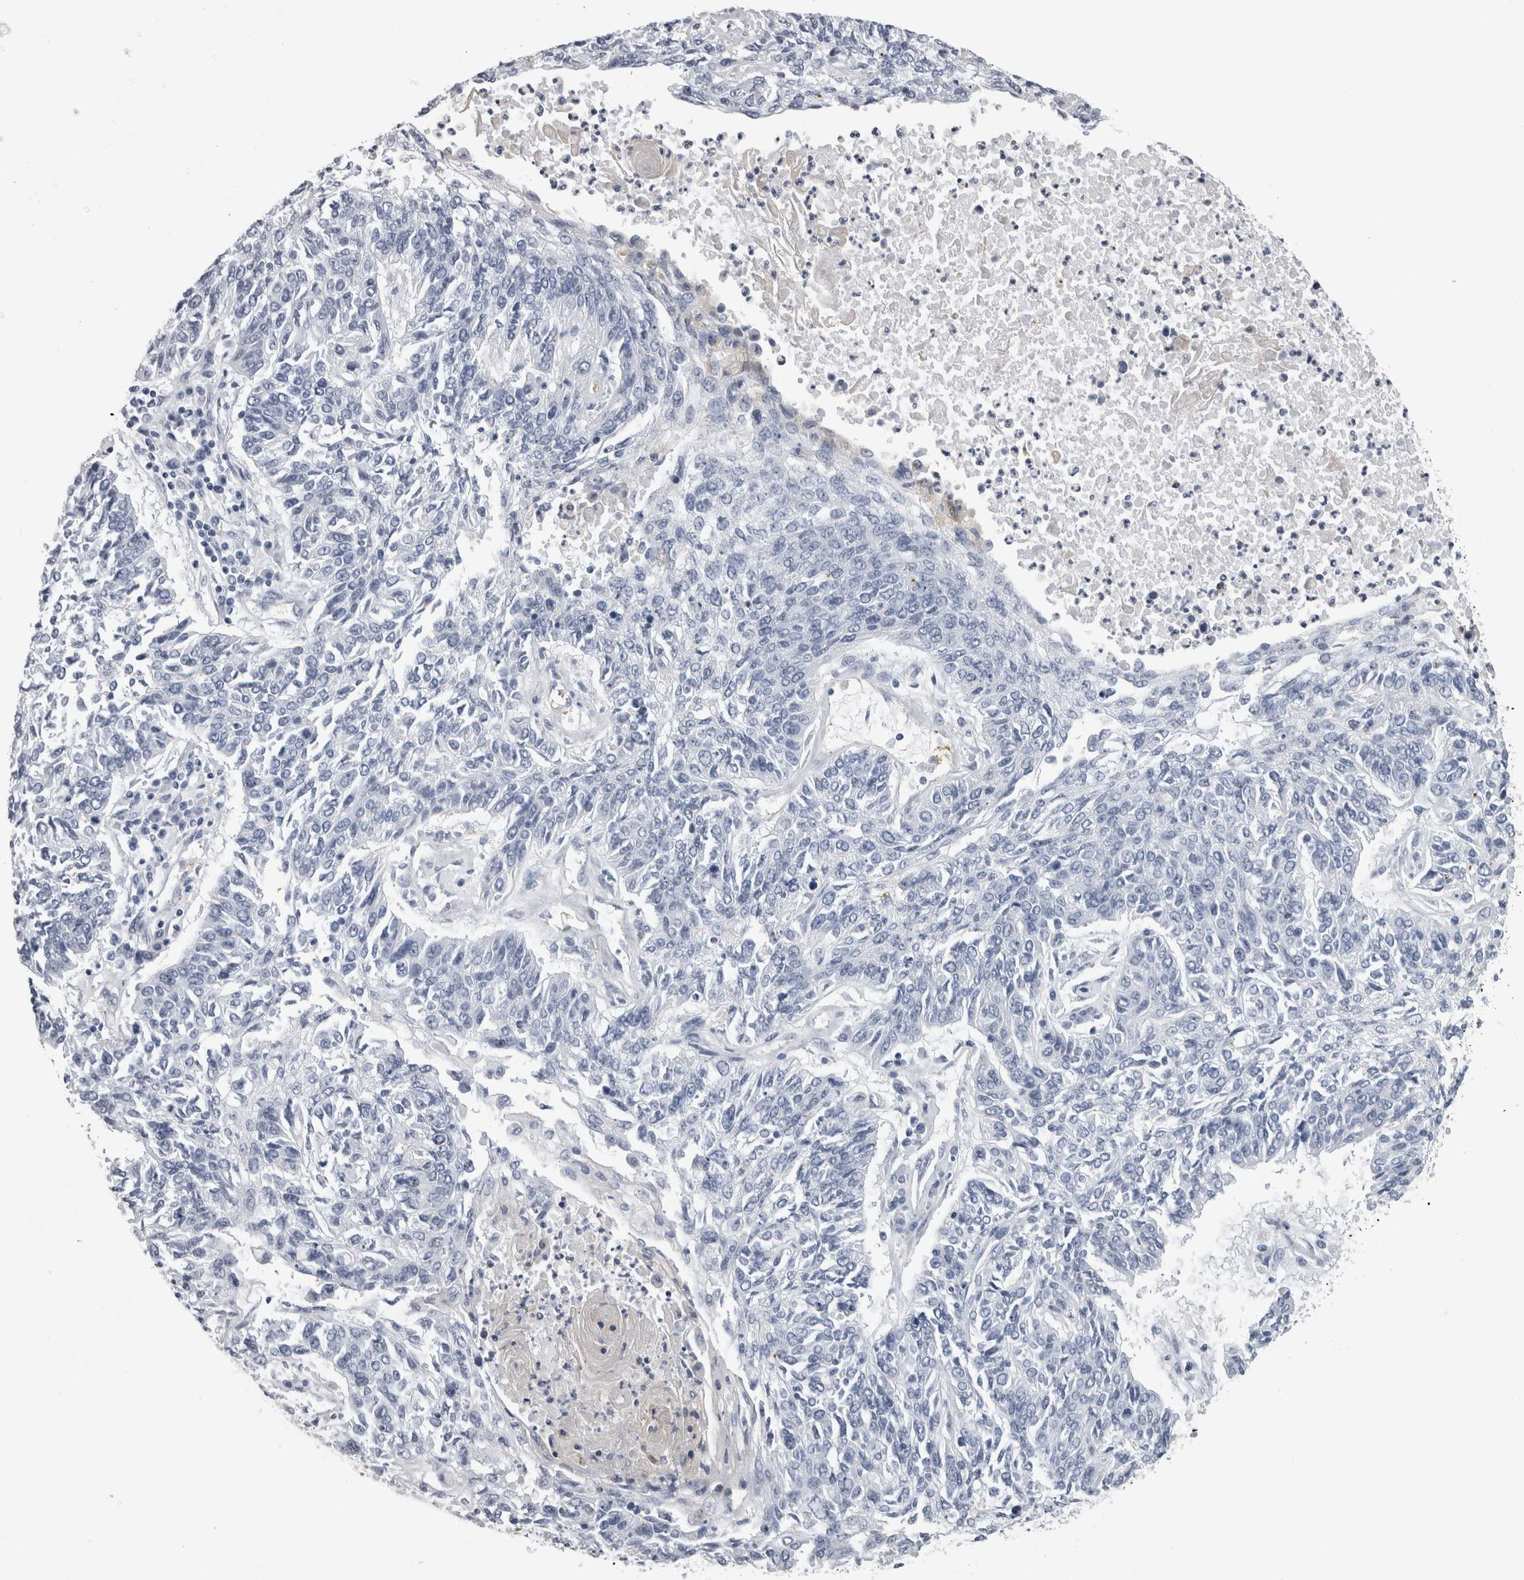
{"staining": {"intensity": "negative", "quantity": "none", "location": "none"}, "tissue": "lung cancer", "cell_type": "Tumor cells", "image_type": "cancer", "snomed": [{"axis": "morphology", "description": "Normal tissue, NOS"}, {"axis": "morphology", "description": "Squamous cell carcinoma, NOS"}, {"axis": "topography", "description": "Cartilage tissue"}, {"axis": "topography", "description": "Bronchus"}, {"axis": "topography", "description": "Lung"}], "caption": "Tumor cells show no significant protein positivity in lung cancer.", "gene": "ALDH8A1", "patient": {"sex": "female", "age": 49}}